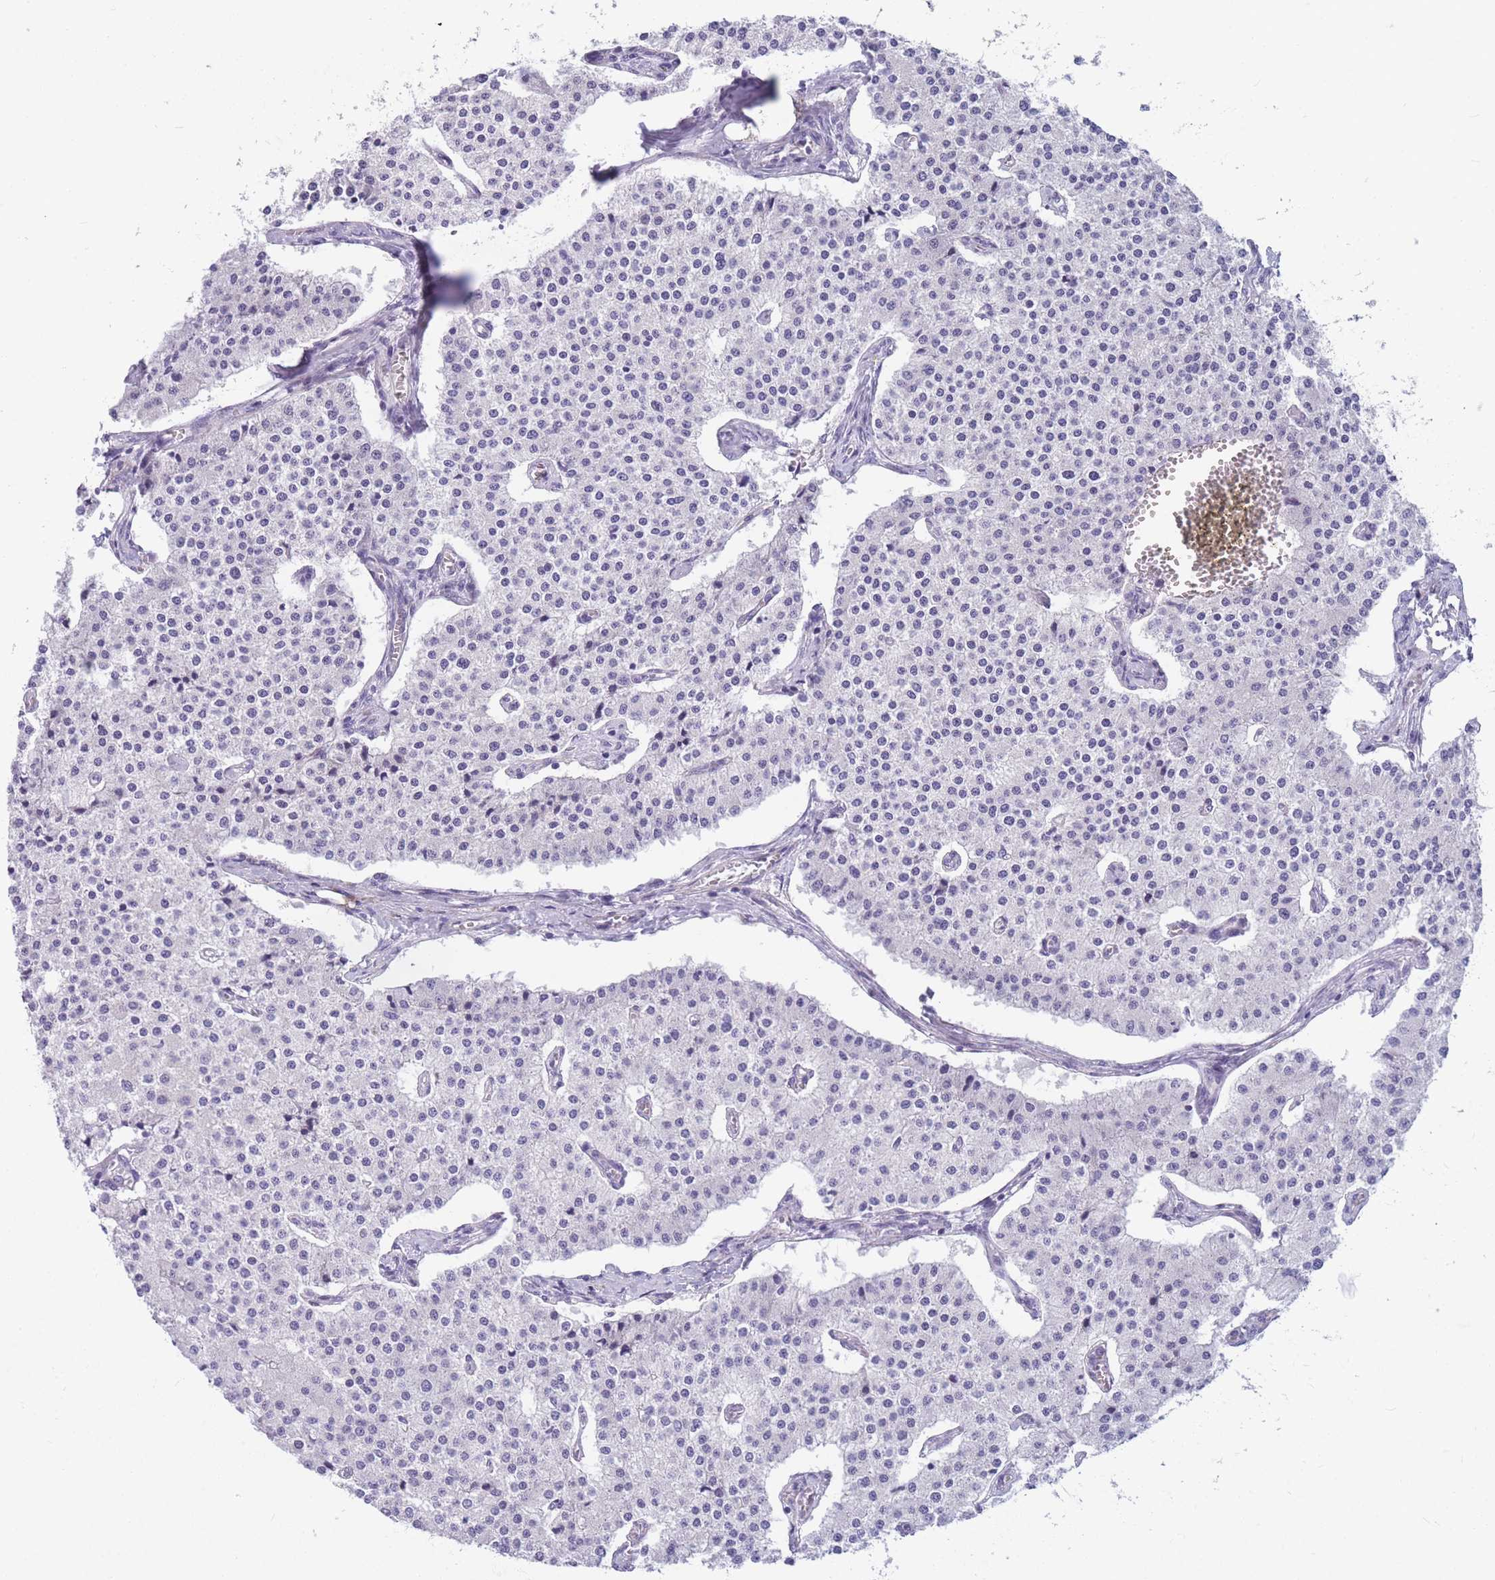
{"staining": {"intensity": "negative", "quantity": "none", "location": "none"}, "tissue": "carcinoid", "cell_type": "Tumor cells", "image_type": "cancer", "snomed": [{"axis": "morphology", "description": "Carcinoid, malignant, NOS"}, {"axis": "topography", "description": "Colon"}], "caption": "DAB immunohistochemical staining of human malignant carcinoid demonstrates no significant positivity in tumor cells. (DAB (3,3'-diaminobenzidine) IHC visualized using brightfield microscopy, high magnification).", "gene": "DDX49", "patient": {"sex": "female", "age": 52}}